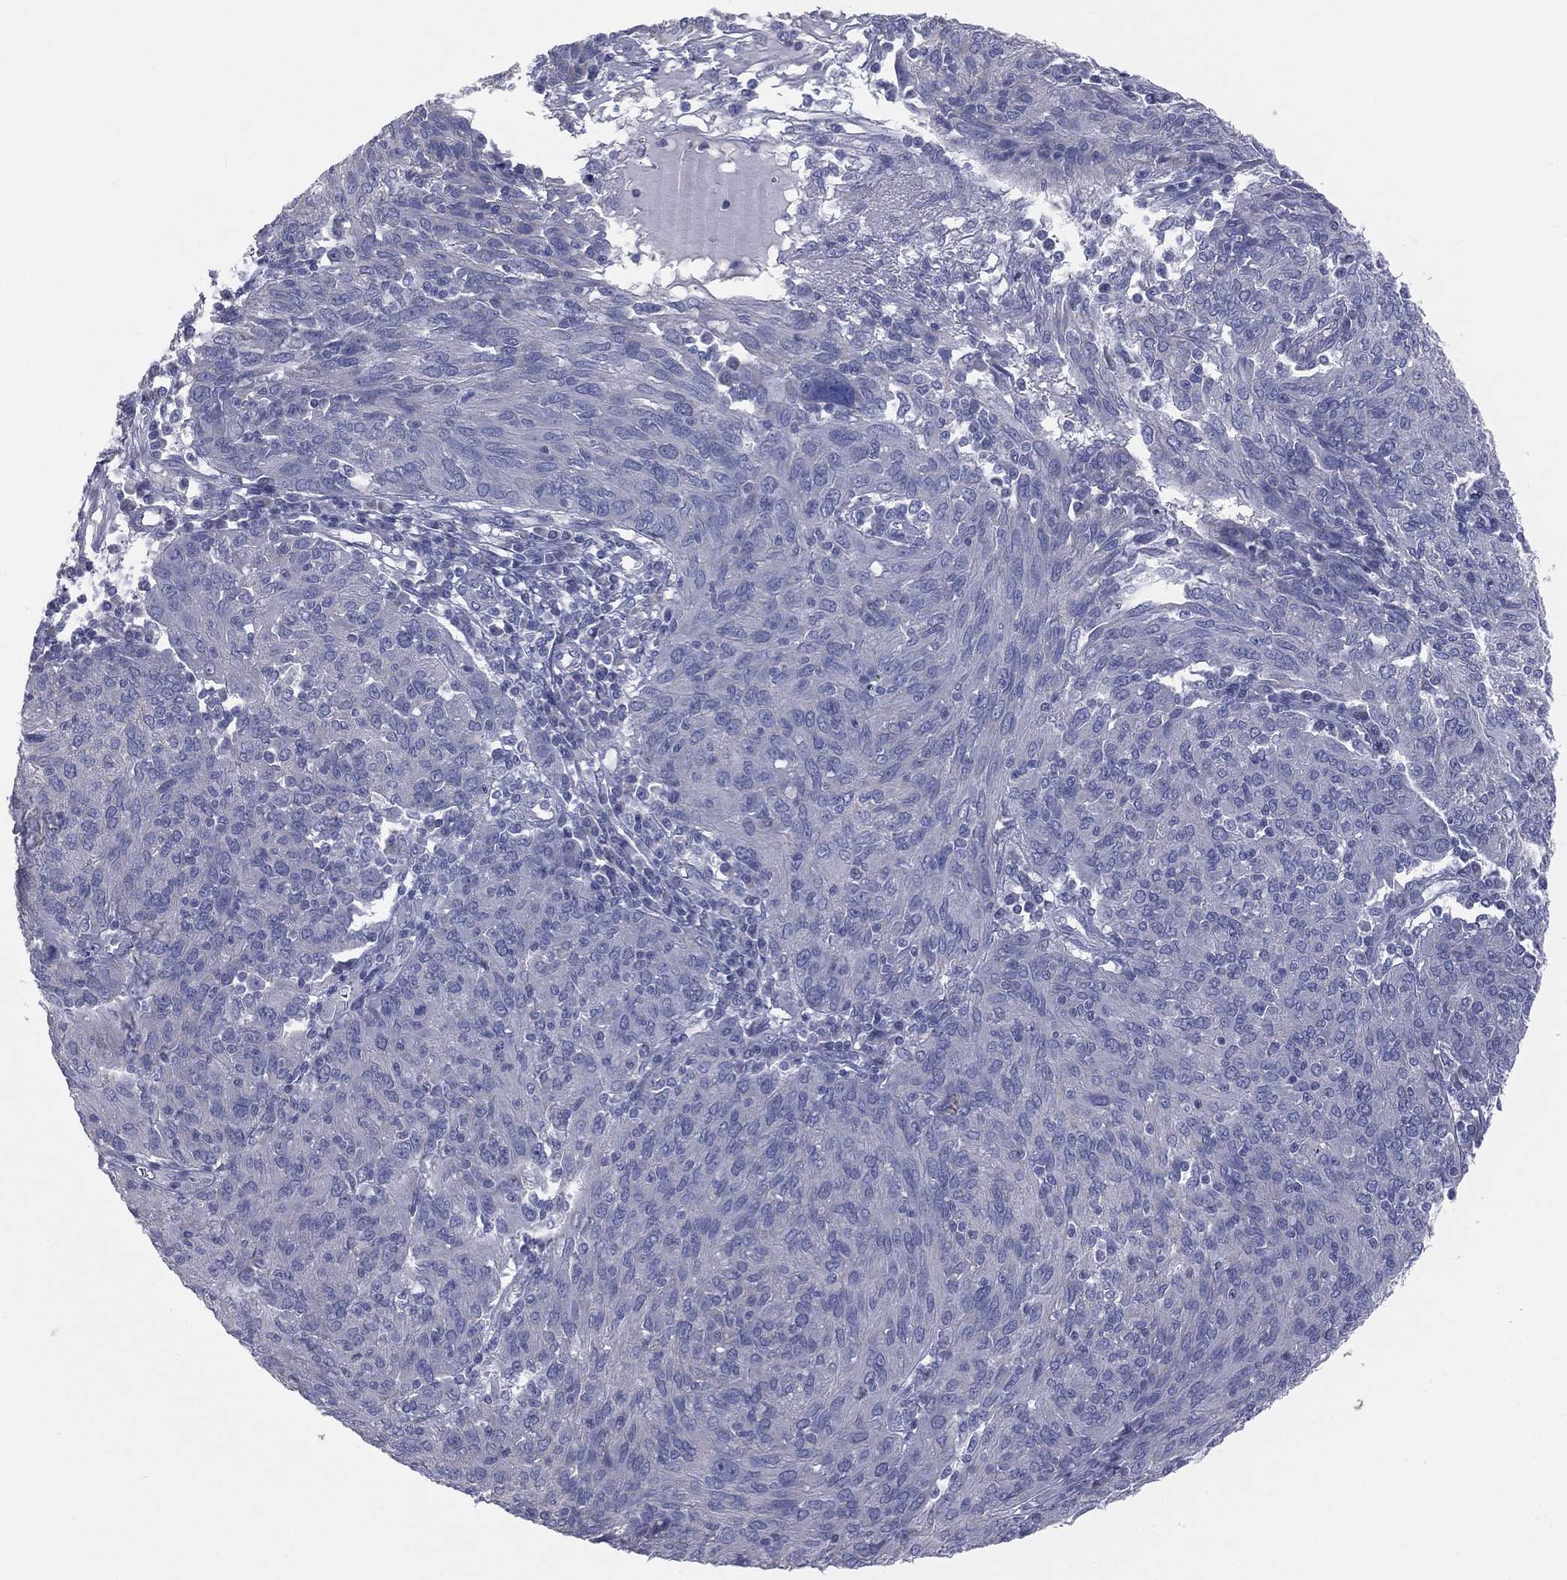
{"staining": {"intensity": "negative", "quantity": "none", "location": "none"}, "tissue": "ovarian cancer", "cell_type": "Tumor cells", "image_type": "cancer", "snomed": [{"axis": "morphology", "description": "Carcinoma, endometroid"}, {"axis": "topography", "description": "Ovary"}], "caption": "There is no significant expression in tumor cells of ovarian cancer (endometroid carcinoma).", "gene": "STK31", "patient": {"sex": "female", "age": 50}}